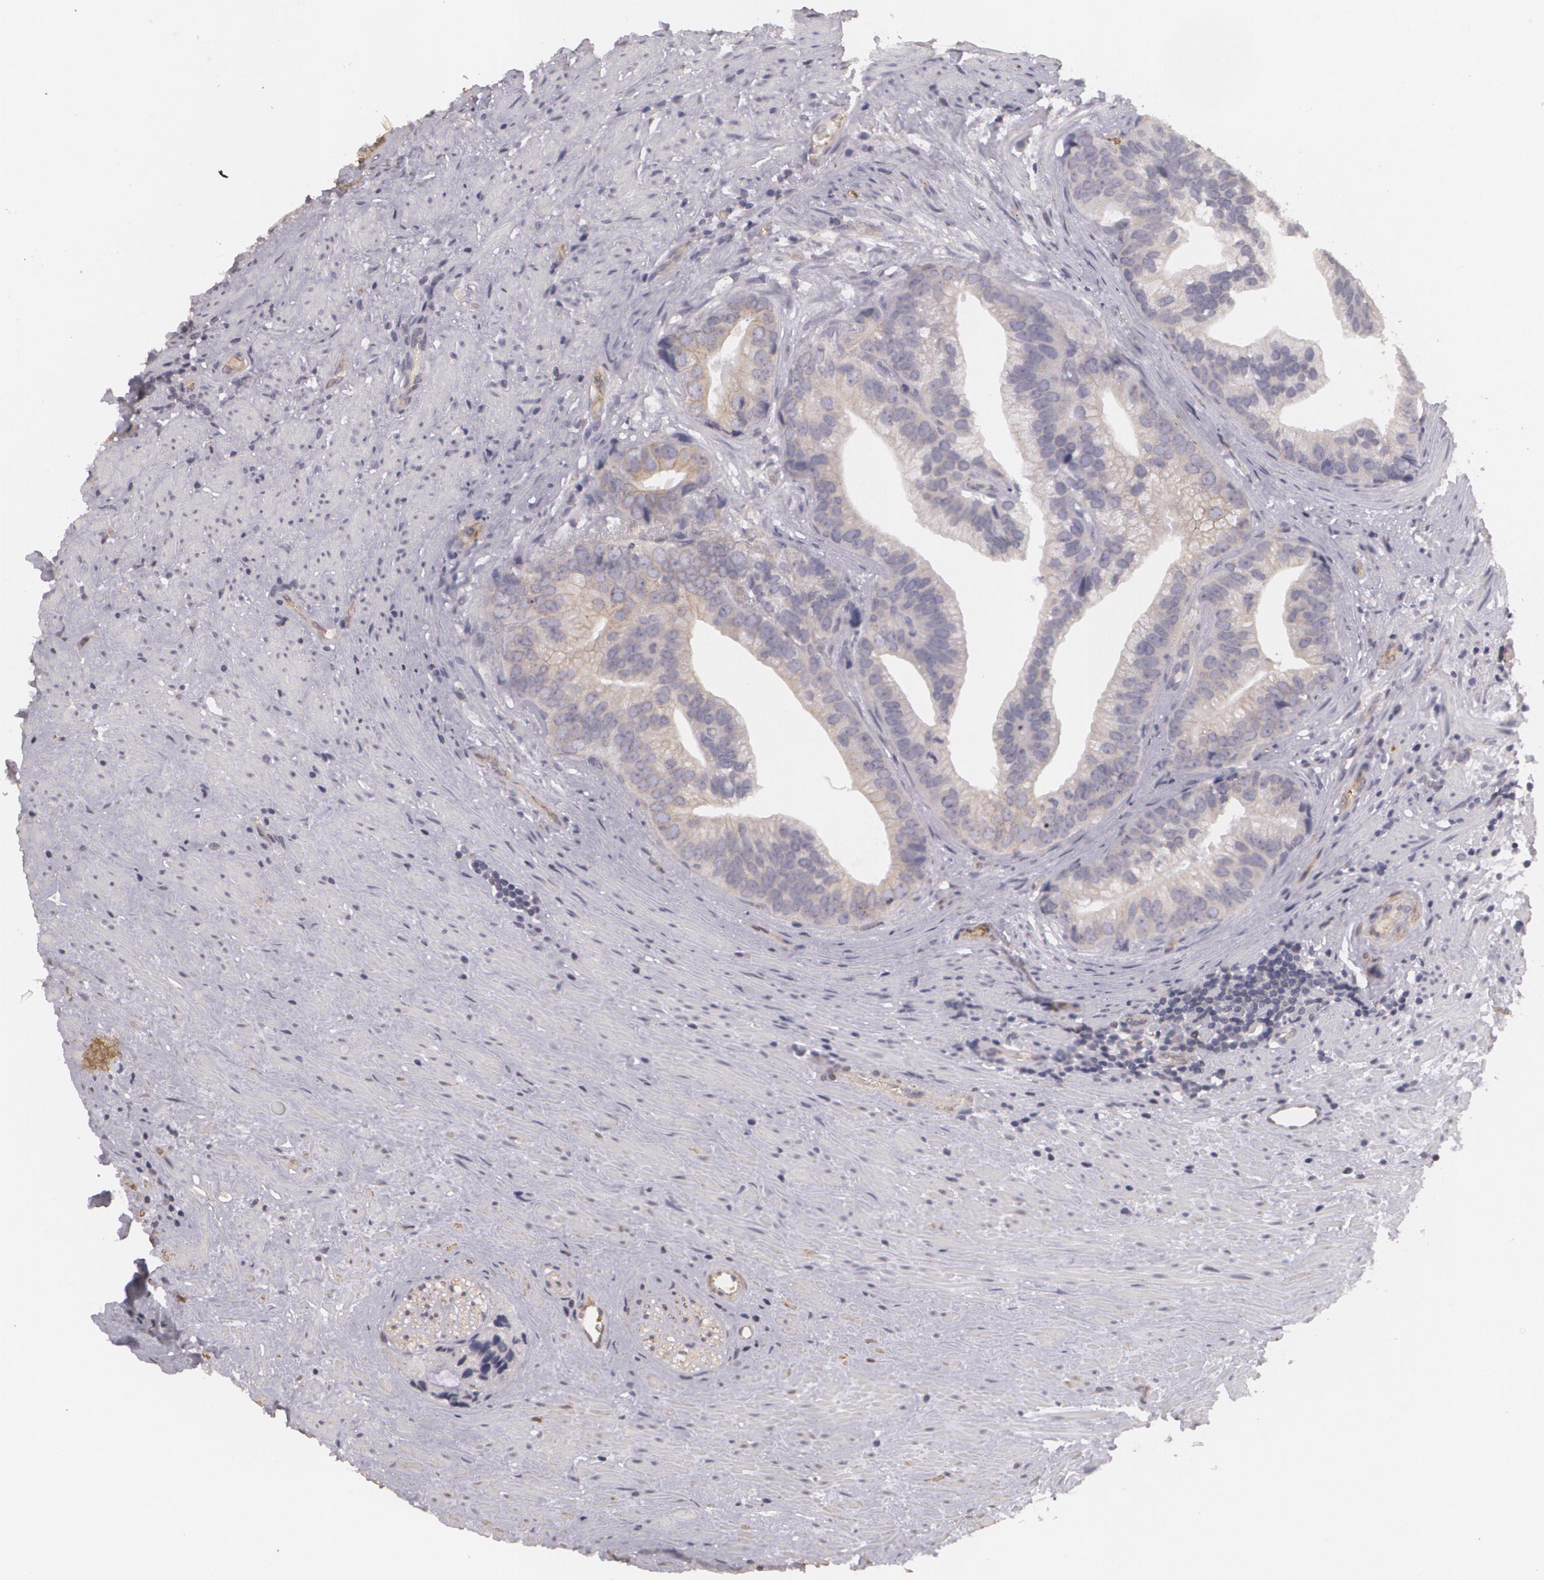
{"staining": {"intensity": "weak", "quantity": ">75%", "location": "cytoplasmic/membranous"}, "tissue": "prostate cancer", "cell_type": "Tumor cells", "image_type": "cancer", "snomed": [{"axis": "morphology", "description": "Adenocarcinoma, Low grade"}, {"axis": "topography", "description": "Prostate"}], "caption": "Brown immunohistochemical staining in prostate cancer exhibits weak cytoplasmic/membranous expression in approximately >75% of tumor cells.", "gene": "KCNA4", "patient": {"sex": "male", "age": 71}}